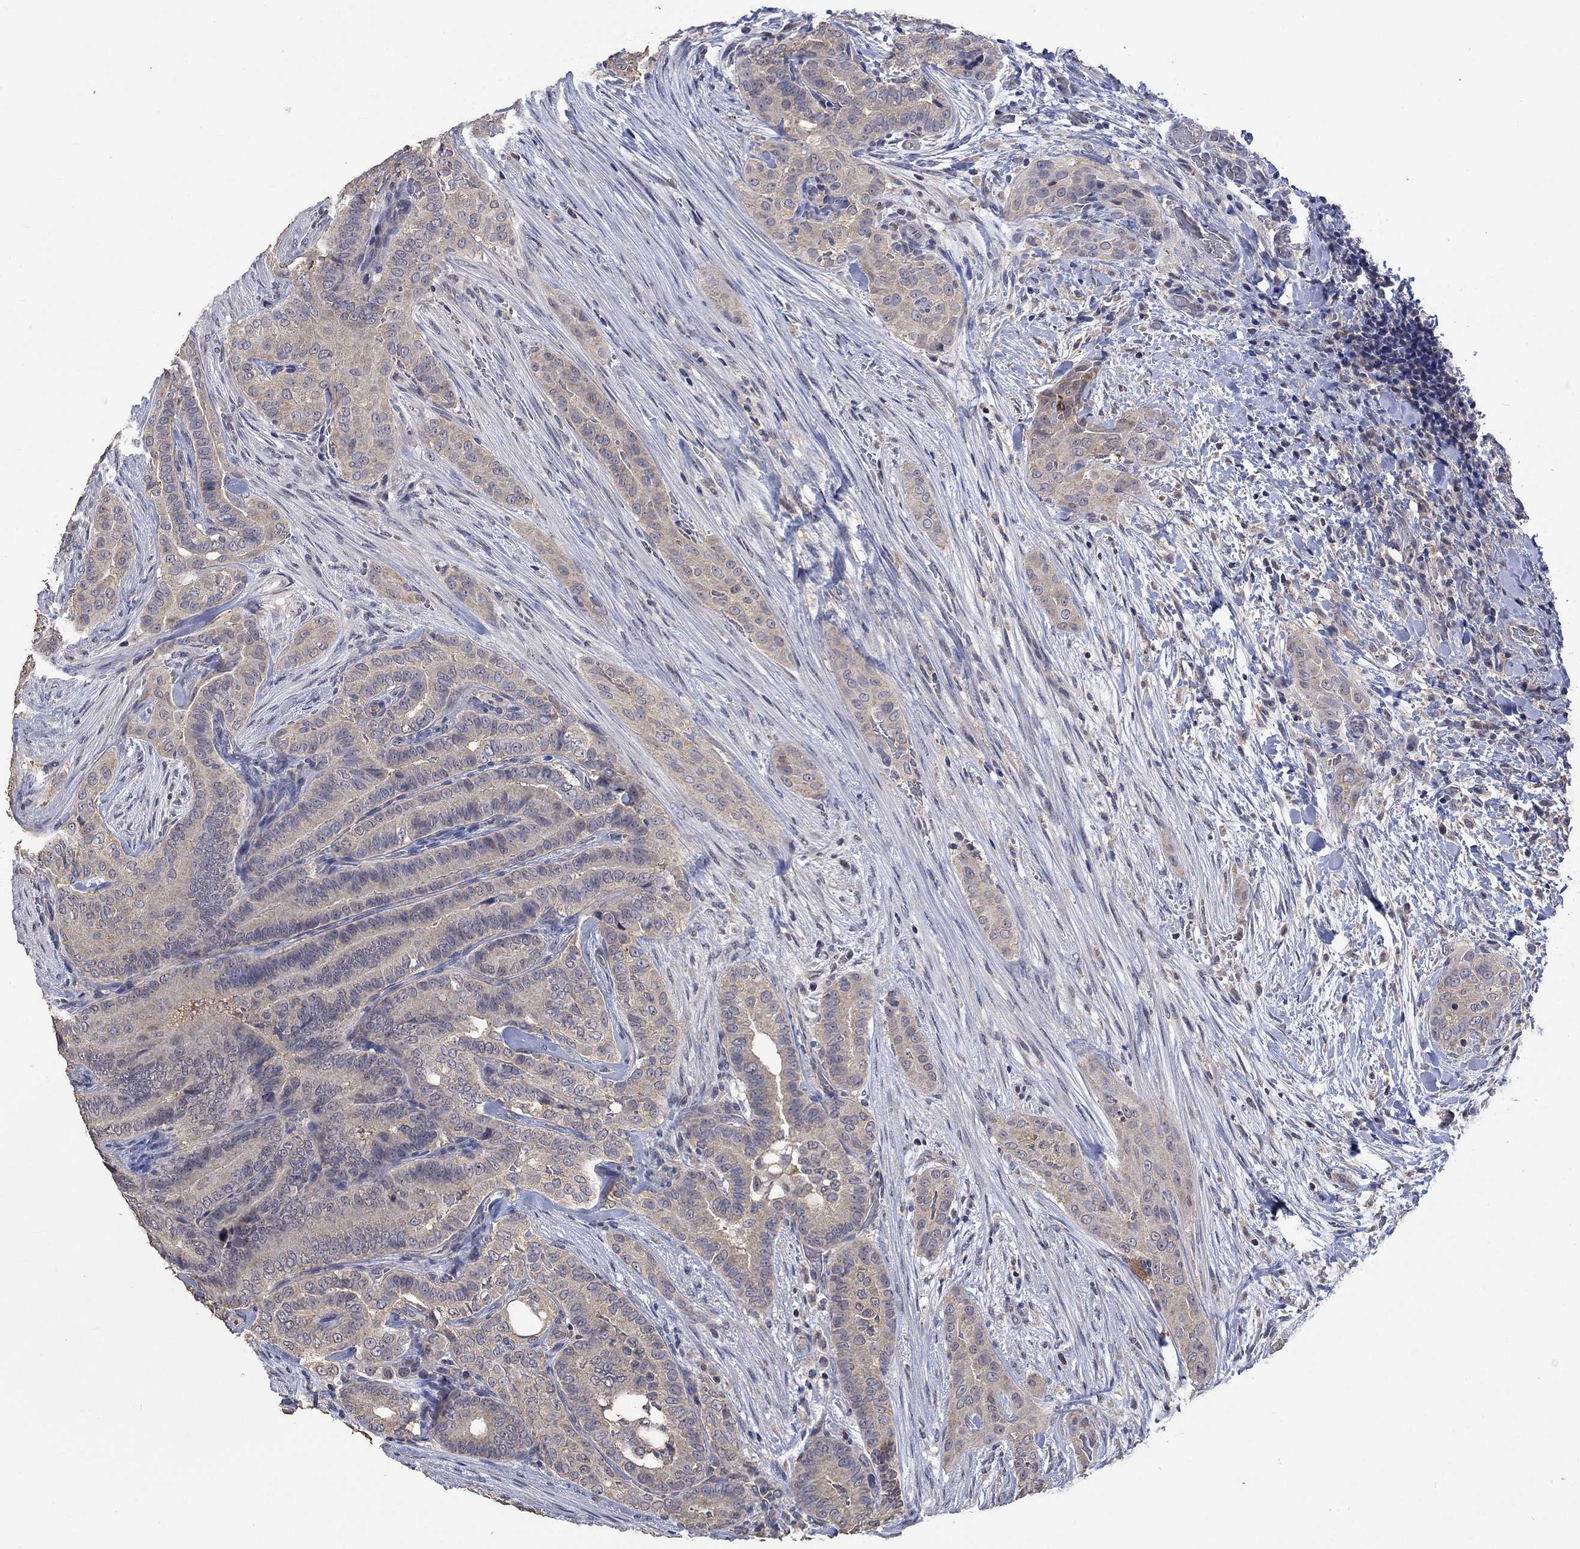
{"staining": {"intensity": "weak", "quantity": "25%-75%", "location": "cytoplasmic/membranous"}, "tissue": "thyroid cancer", "cell_type": "Tumor cells", "image_type": "cancer", "snomed": [{"axis": "morphology", "description": "Papillary adenocarcinoma, NOS"}, {"axis": "topography", "description": "Thyroid gland"}], "caption": "Thyroid cancer stained with DAB IHC reveals low levels of weak cytoplasmic/membranous staining in approximately 25%-75% of tumor cells.", "gene": "PTPN20", "patient": {"sex": "male", "age": 61}}